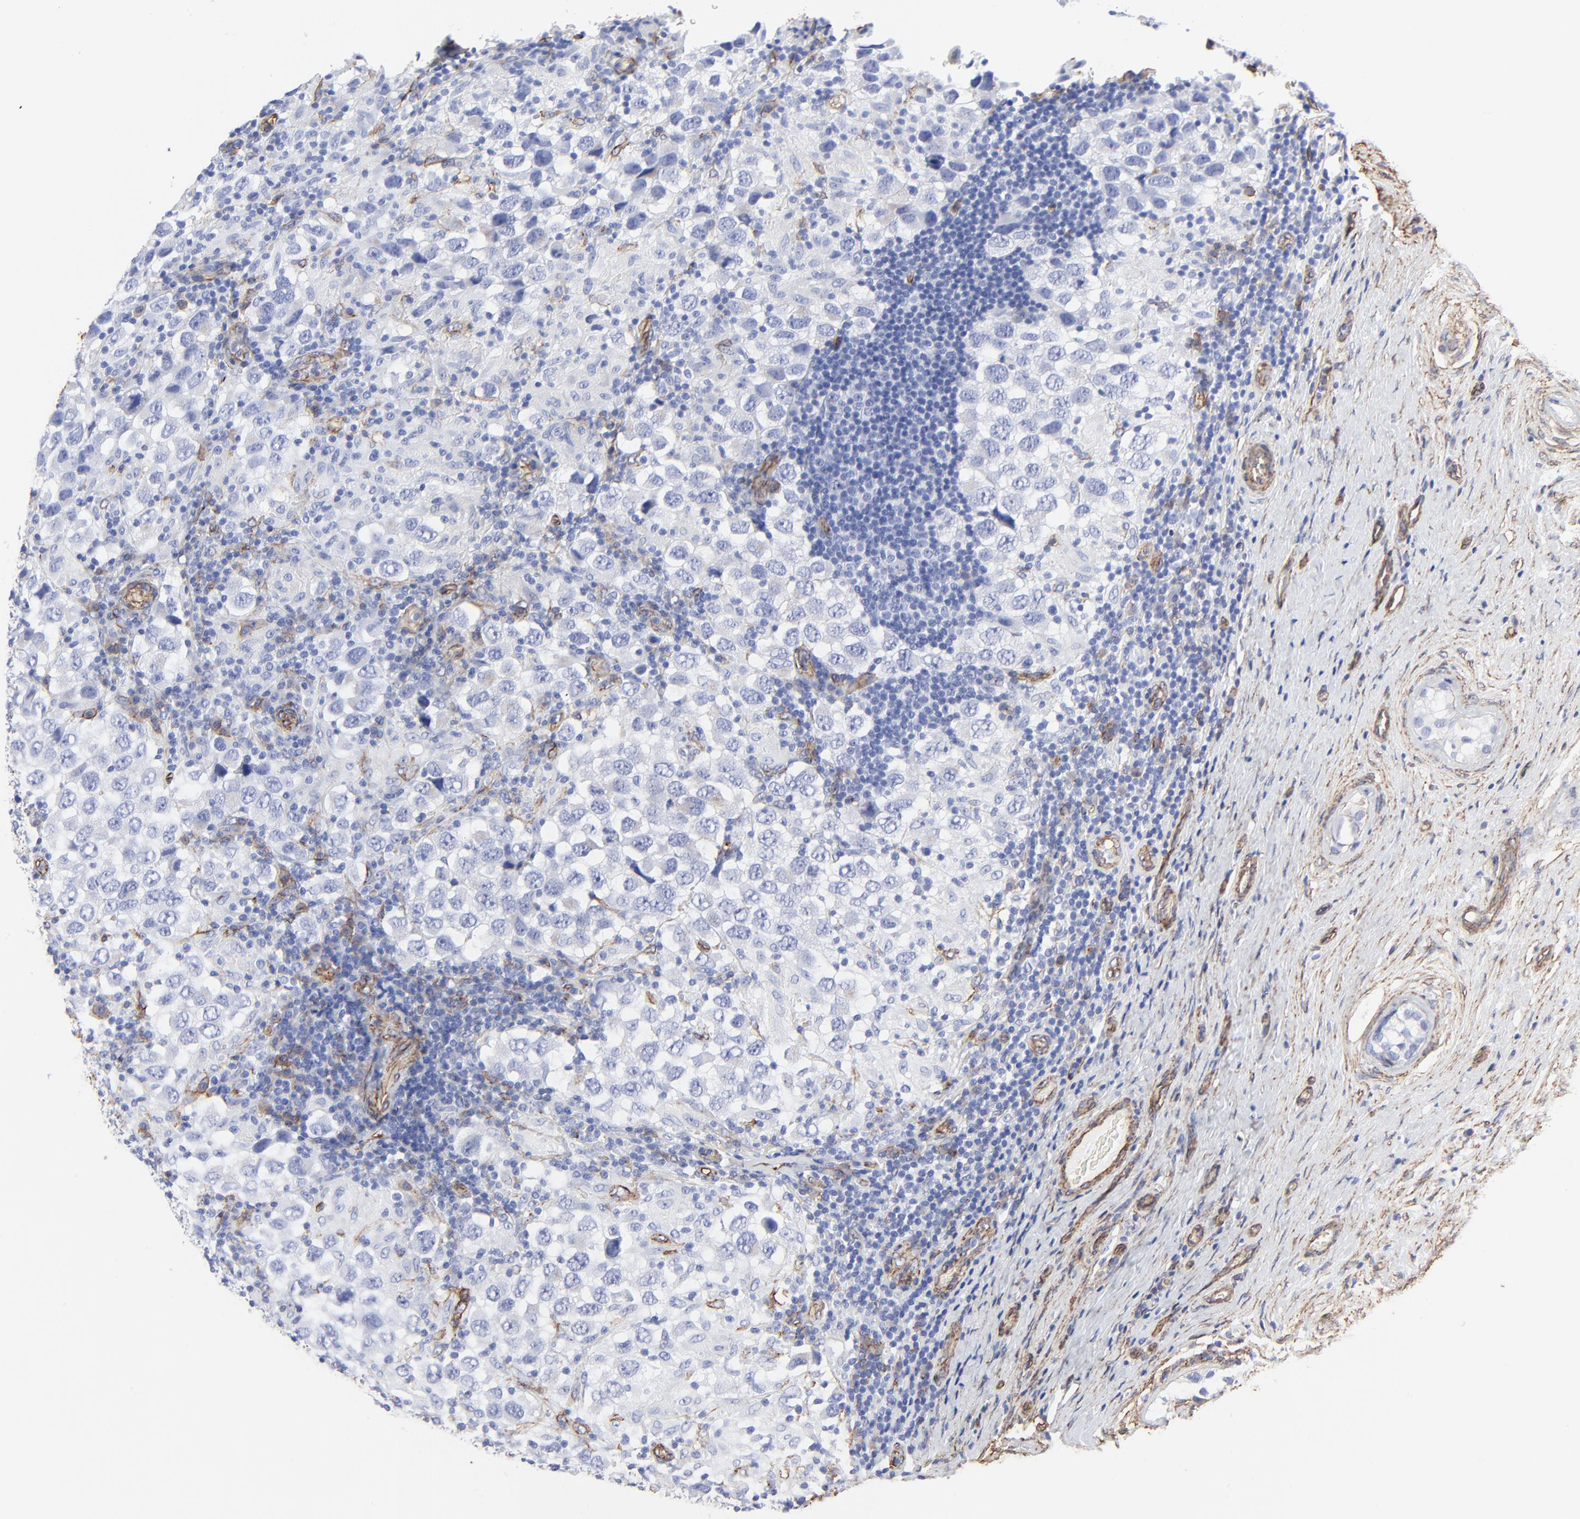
{"staining": {"intensity": "negative", "quantity": "none", "location": "none"}, "tissue": "testis cancer", "cell_type": "Tumor cells", "image_type": "cancer", "snomed": [{"axis": "morphology", "description": "Carcinoma, Embryonal, NOS"}, {"axis": "topography", "description": "Testis"}], "caption": "A high-resolution image shows immunohistochemistry staining of testis cancer (embryonal carcinoma), which shows no significant positivity in tumor cells.", "gene": "CAV1", "patient": {"sex": "male", "age": 21}}